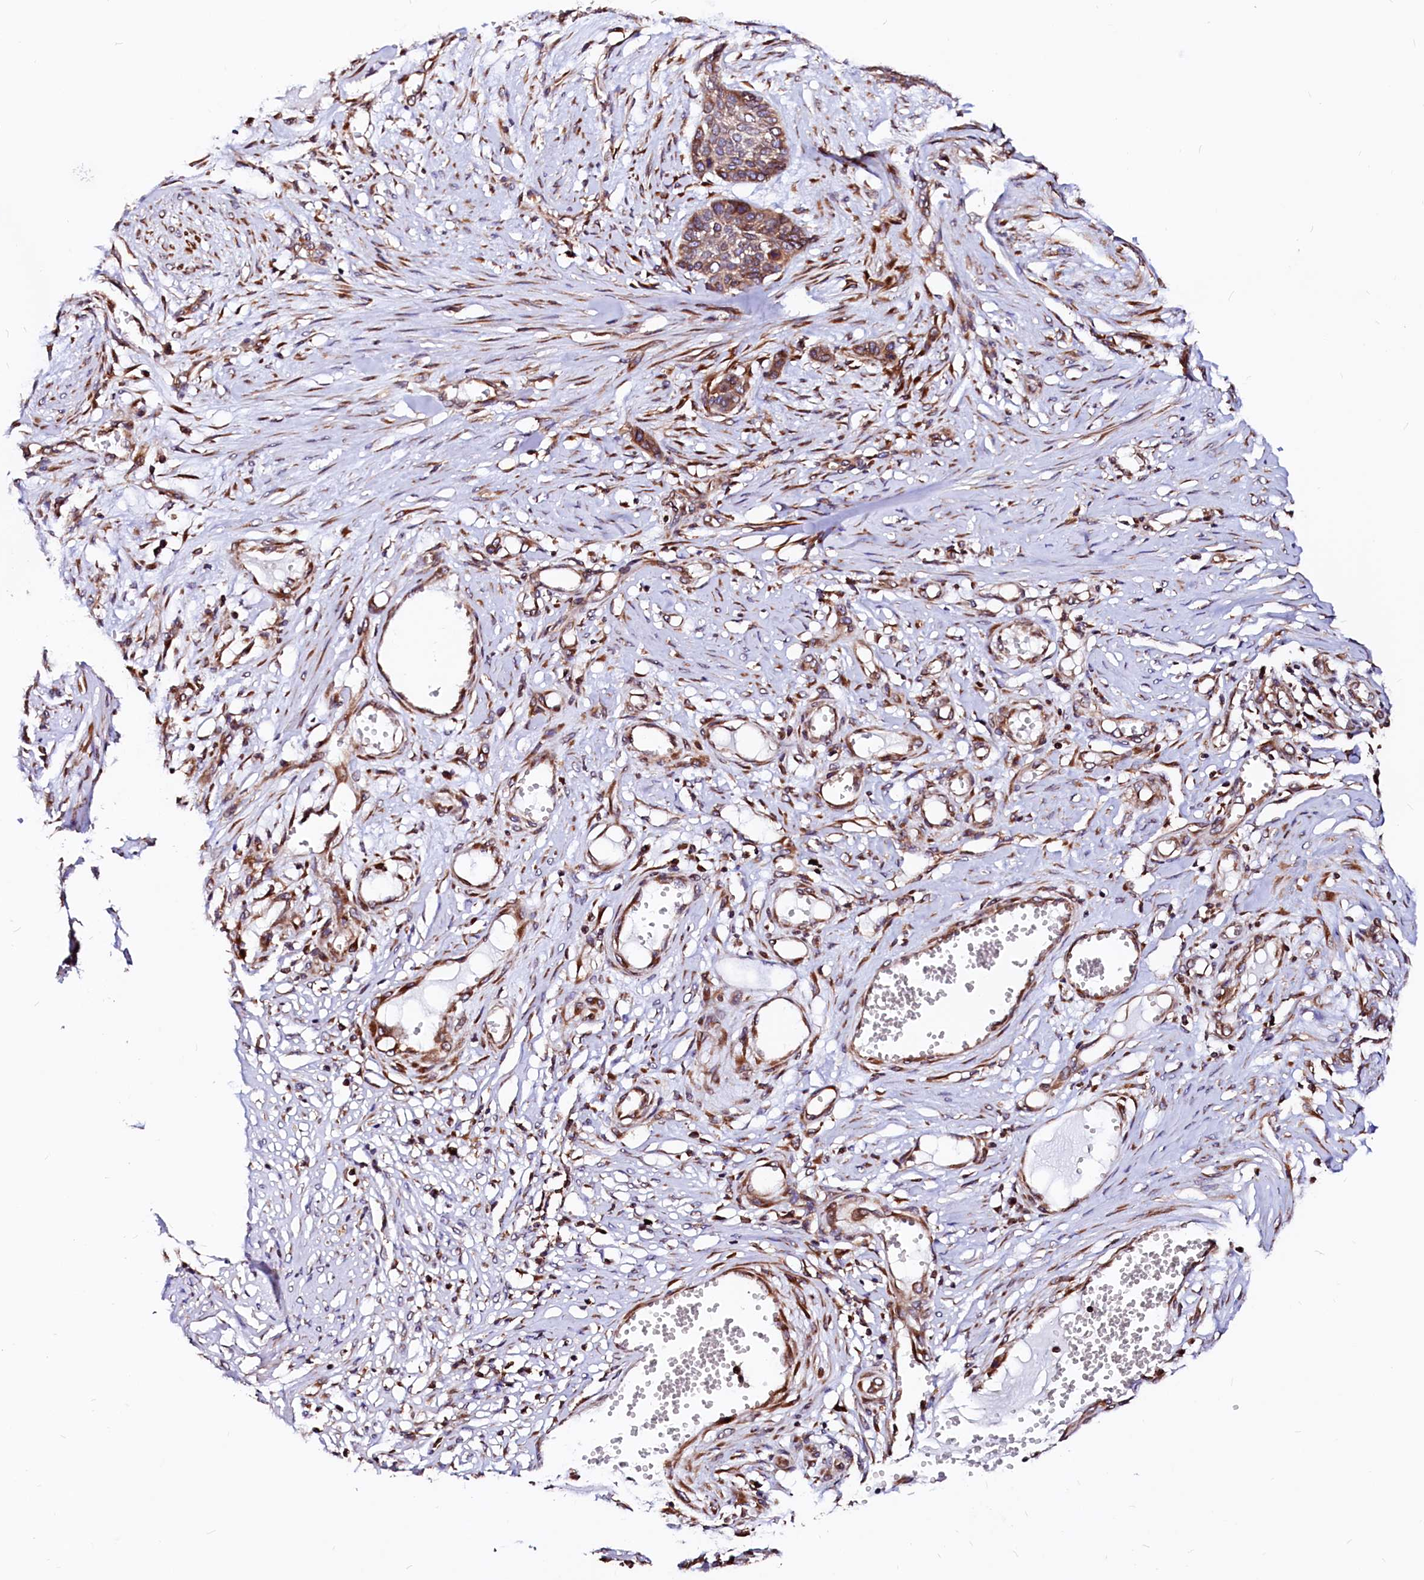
{"staining": {"intensity": "moderate", "quantity": ">75%", "location": "cytoplasmic/membranous"}, "tissue": "skin cancer", "cell_type": "Tumor cells", "image_type": "cancer", "snomed": [{"axis": "morphology", "description": "Basal cell carcinoma"}, {"axis": "topography", "description": "Skin"}], "caption": "Tumor cells show medium levels of moderate cytoplasmic/membranous staining in approximately >75% of cells in human basal cell carcinoma (skin).", "gene": "DERL1", "patient": {"sex": "female", "age": 64}}